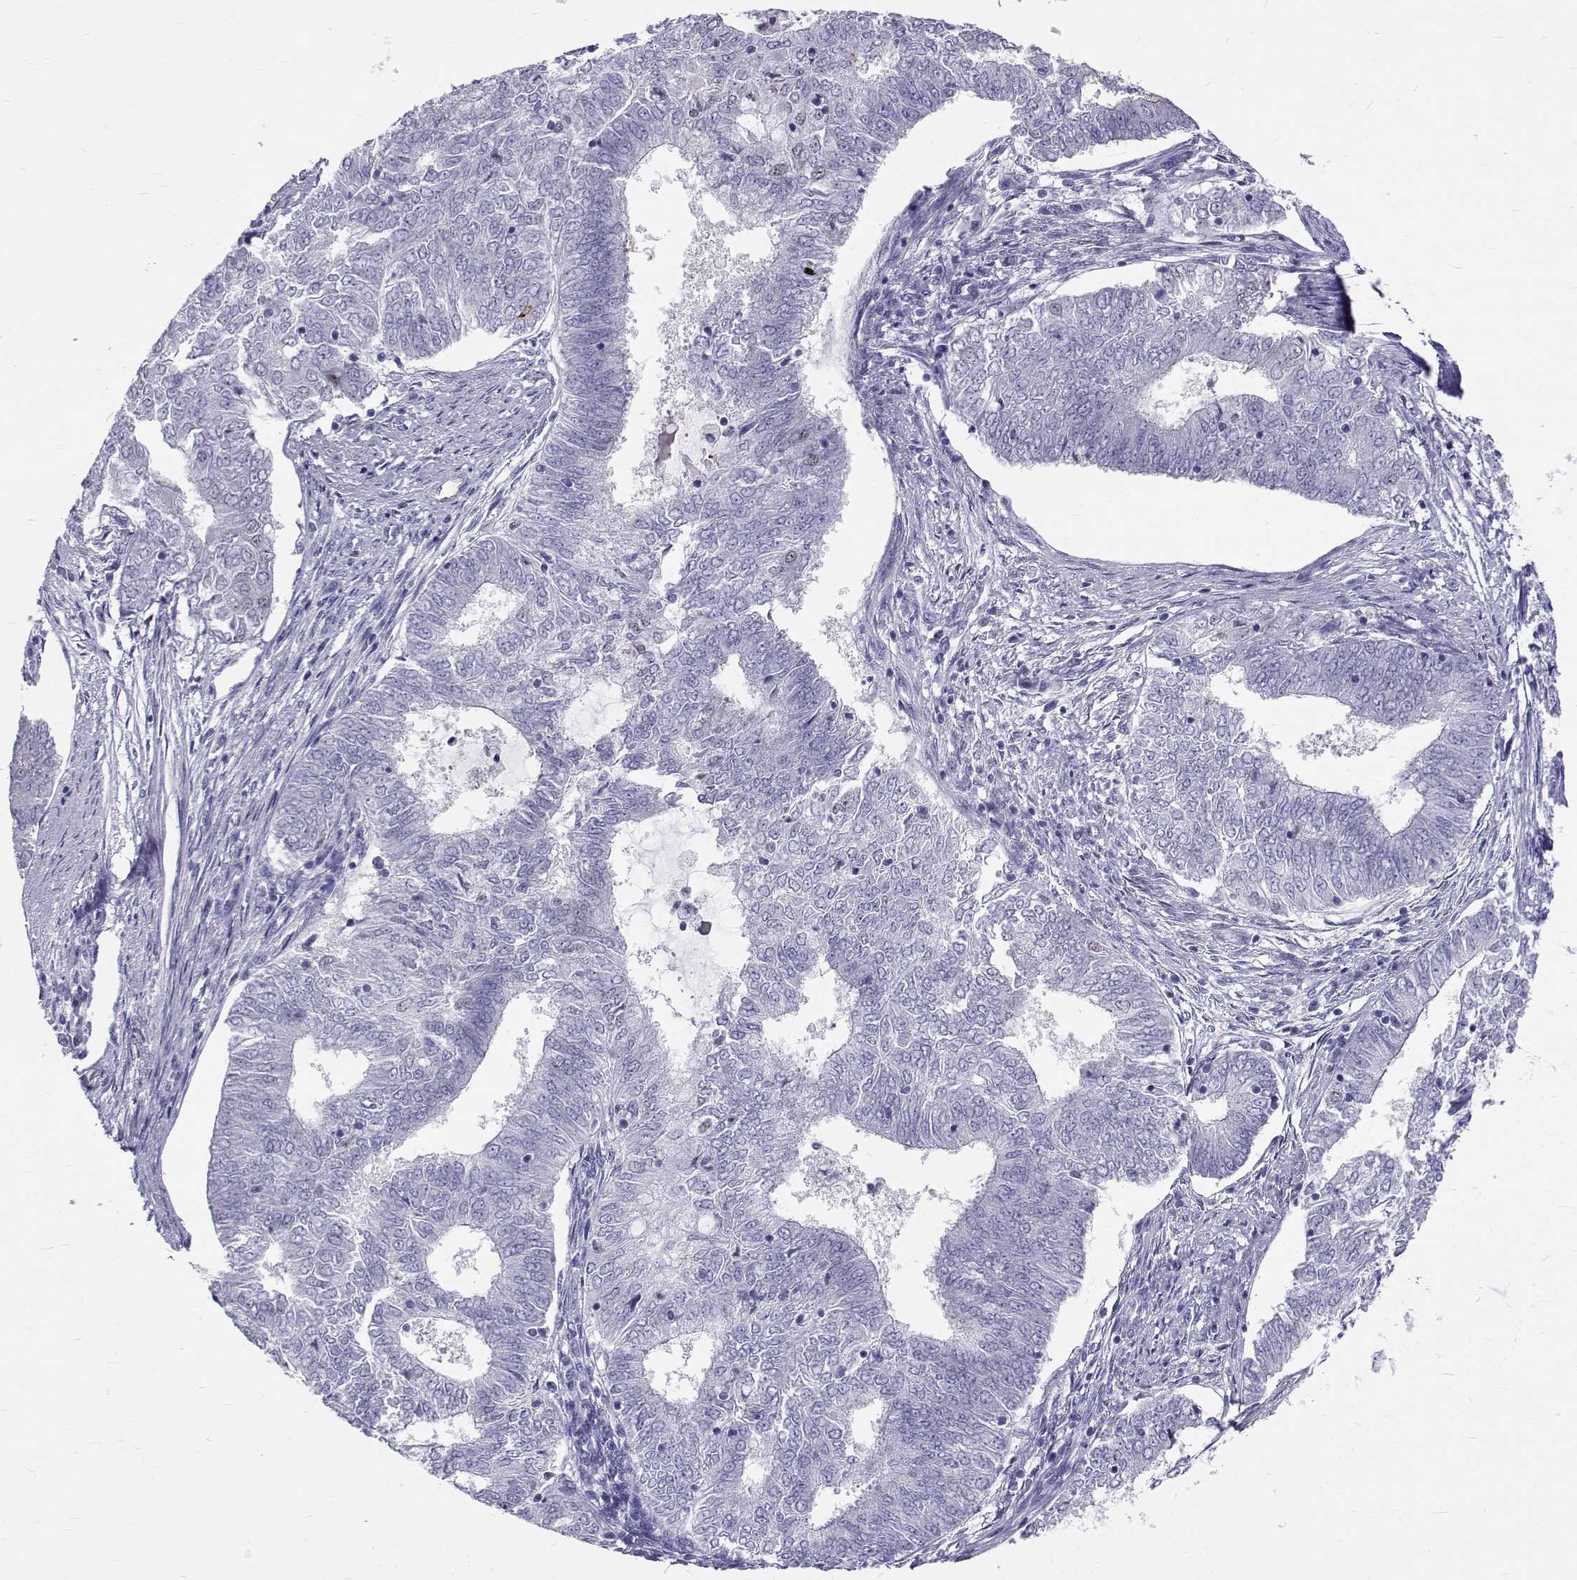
{"staining": {"intensity": "negative", "quantity": "none", "location": "none"}, "tissue": "endometrial cancer", "cell_type": "Tumor cells", "image_type": "cancer", "snomed": [{"axis": "morphology", "description": "Adenocarcinoma, NOS"}, {"axis": "topography", "description": "Endometrium"}], "caption": "Tumor cells are negative for protein expression in human endometrial cancer (adenocarcinoma).", "gene": "IGSF1", "patient": {"sex": "female", "age": 62}}